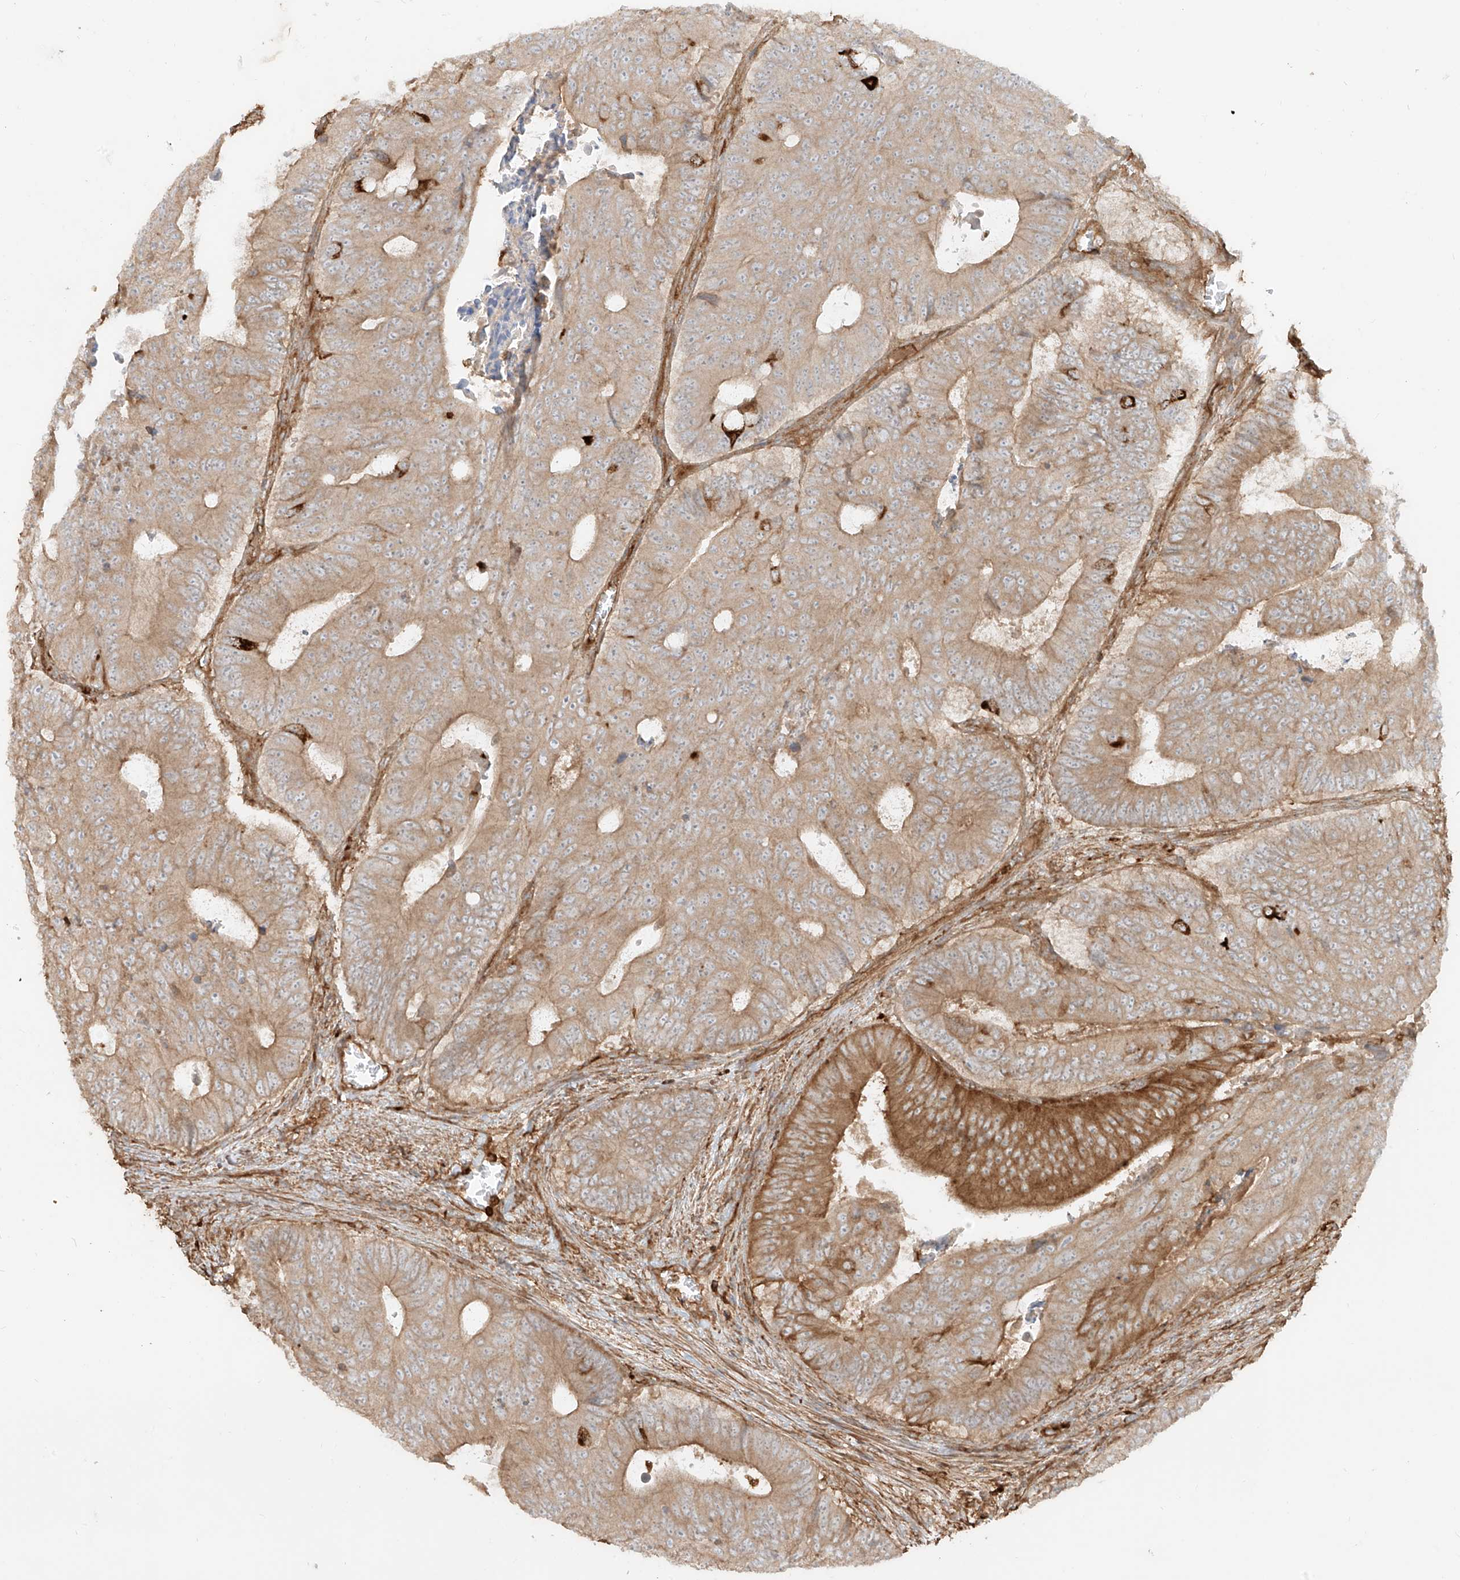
{"staining": {"intensity": "moderate", "quantity": ">75%", "location": "cytoplasmic/membranous"}, "tissue": "colorectal cancer", "cell_type": "Tumor cells", "image_type": "cancer", "snomed": [{"axis": "morphology", "description": "Adenocarcinoma, NOS"}, {"axis": "topography", "description": "Colon"}], "caption": "IHC (DAB (3,3'-diaminobenzidine)) staining of human colorectal cancer (adenocarcinoma) reveals moderate cytoplasmic/membranous protein expression in approximately >75% of tumor cells. Nuclei are stained in blue.", "gene": "CCDC115", "patient": {"sex": "male", "age": 87}}